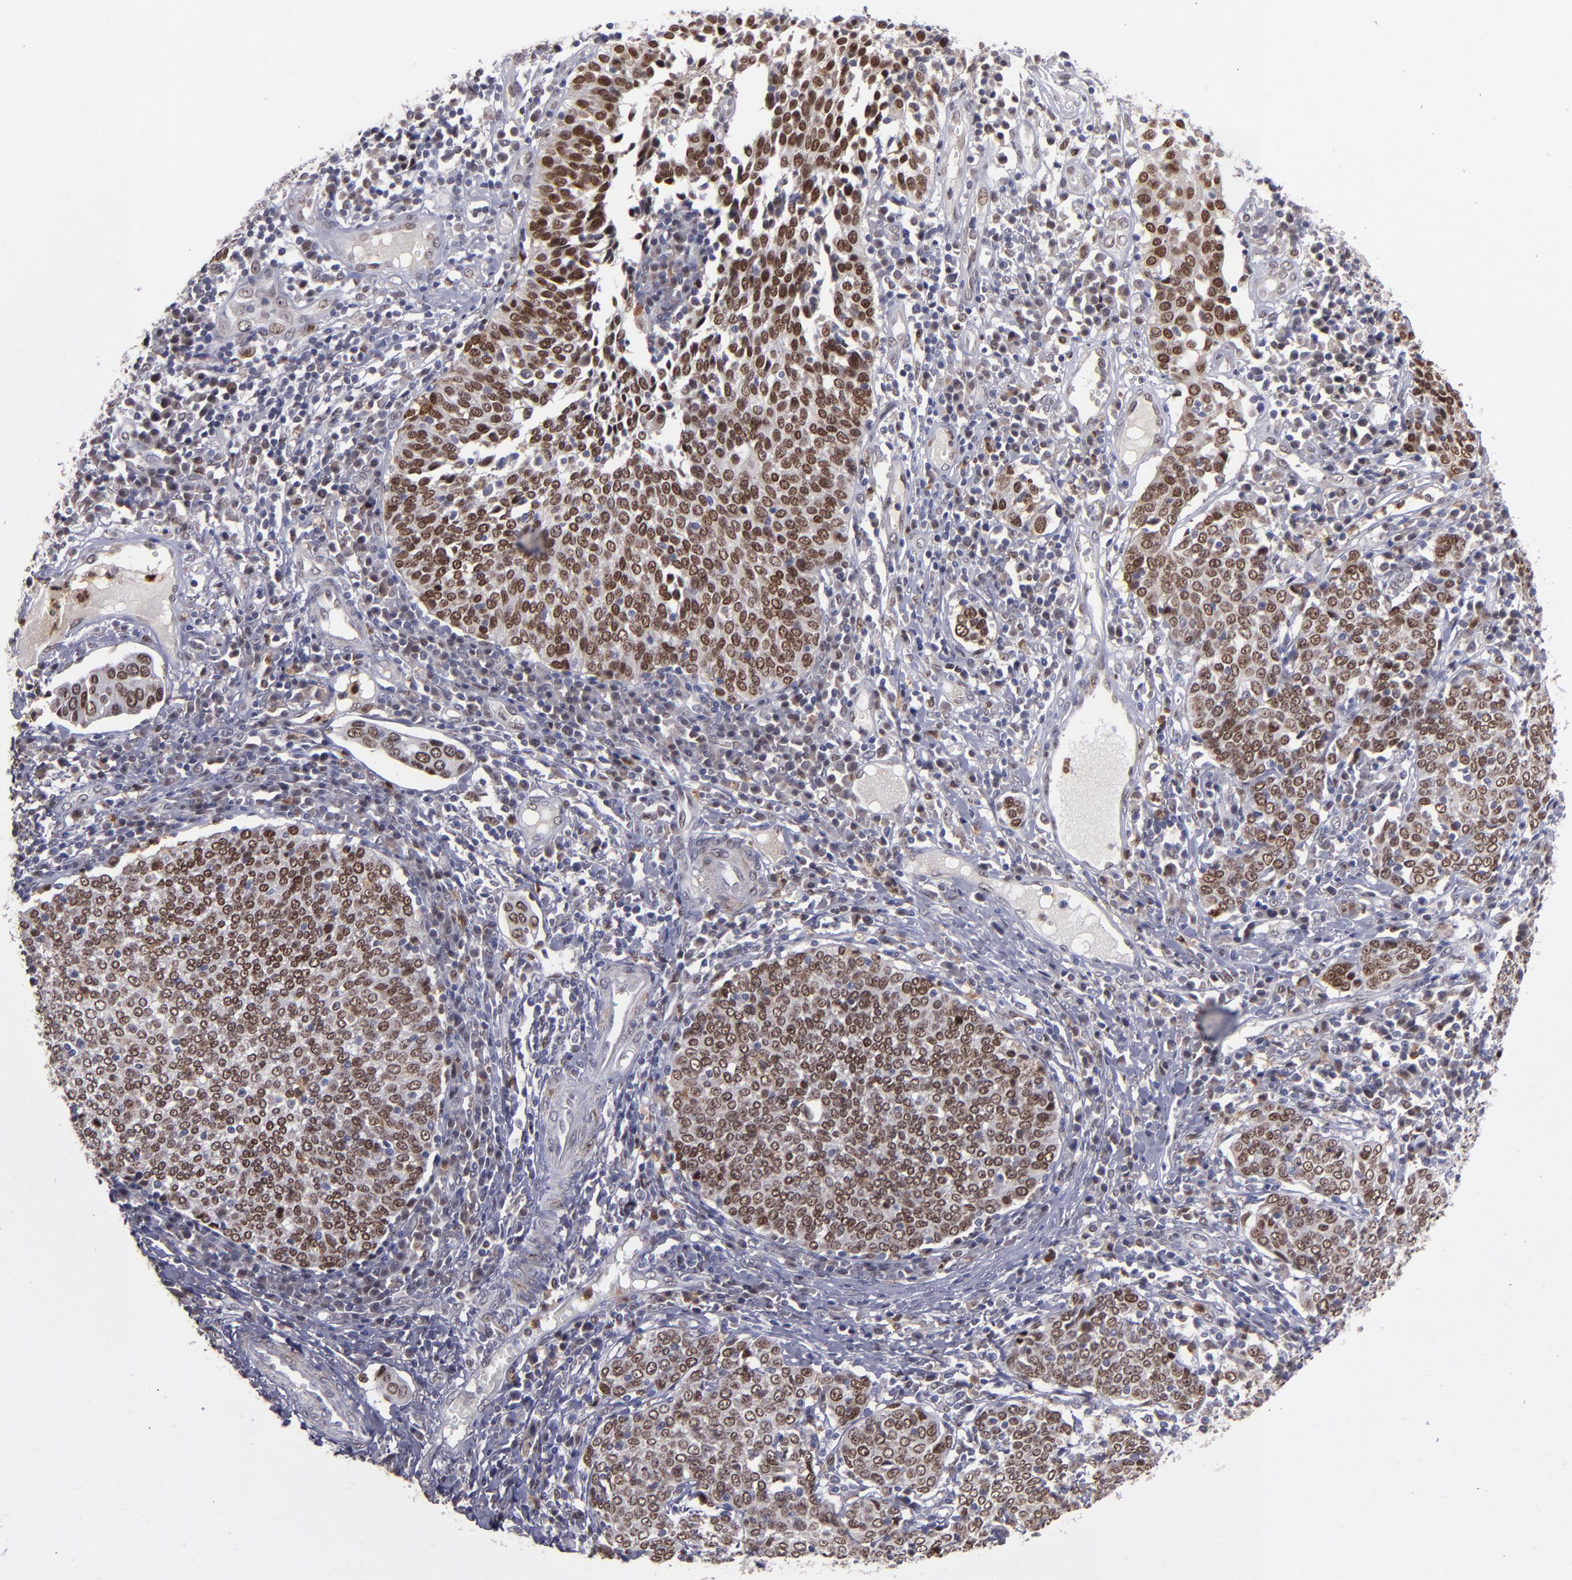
{"staining": {"intensity": "strong", "quantity": ">75%", "location": "nuclear"}, "tissue": "cervical cancer", "cell_type": "Tumor cells", "image_type": "cancer", "snomed": [{"axis": "morphology", "description": "Squamous cell carcinoma, NOS"}, {"axis": "topography", "description": "Cervix"}], "caption": "This image reveals immunohistochemistry (IHC) staining of cervical cancer (squamous cell carcinoma), with high strong nuclear expression in about >75% of tumor cells.", "gene": "RREB1", "patient": {"sex": "female", "age": 40}}